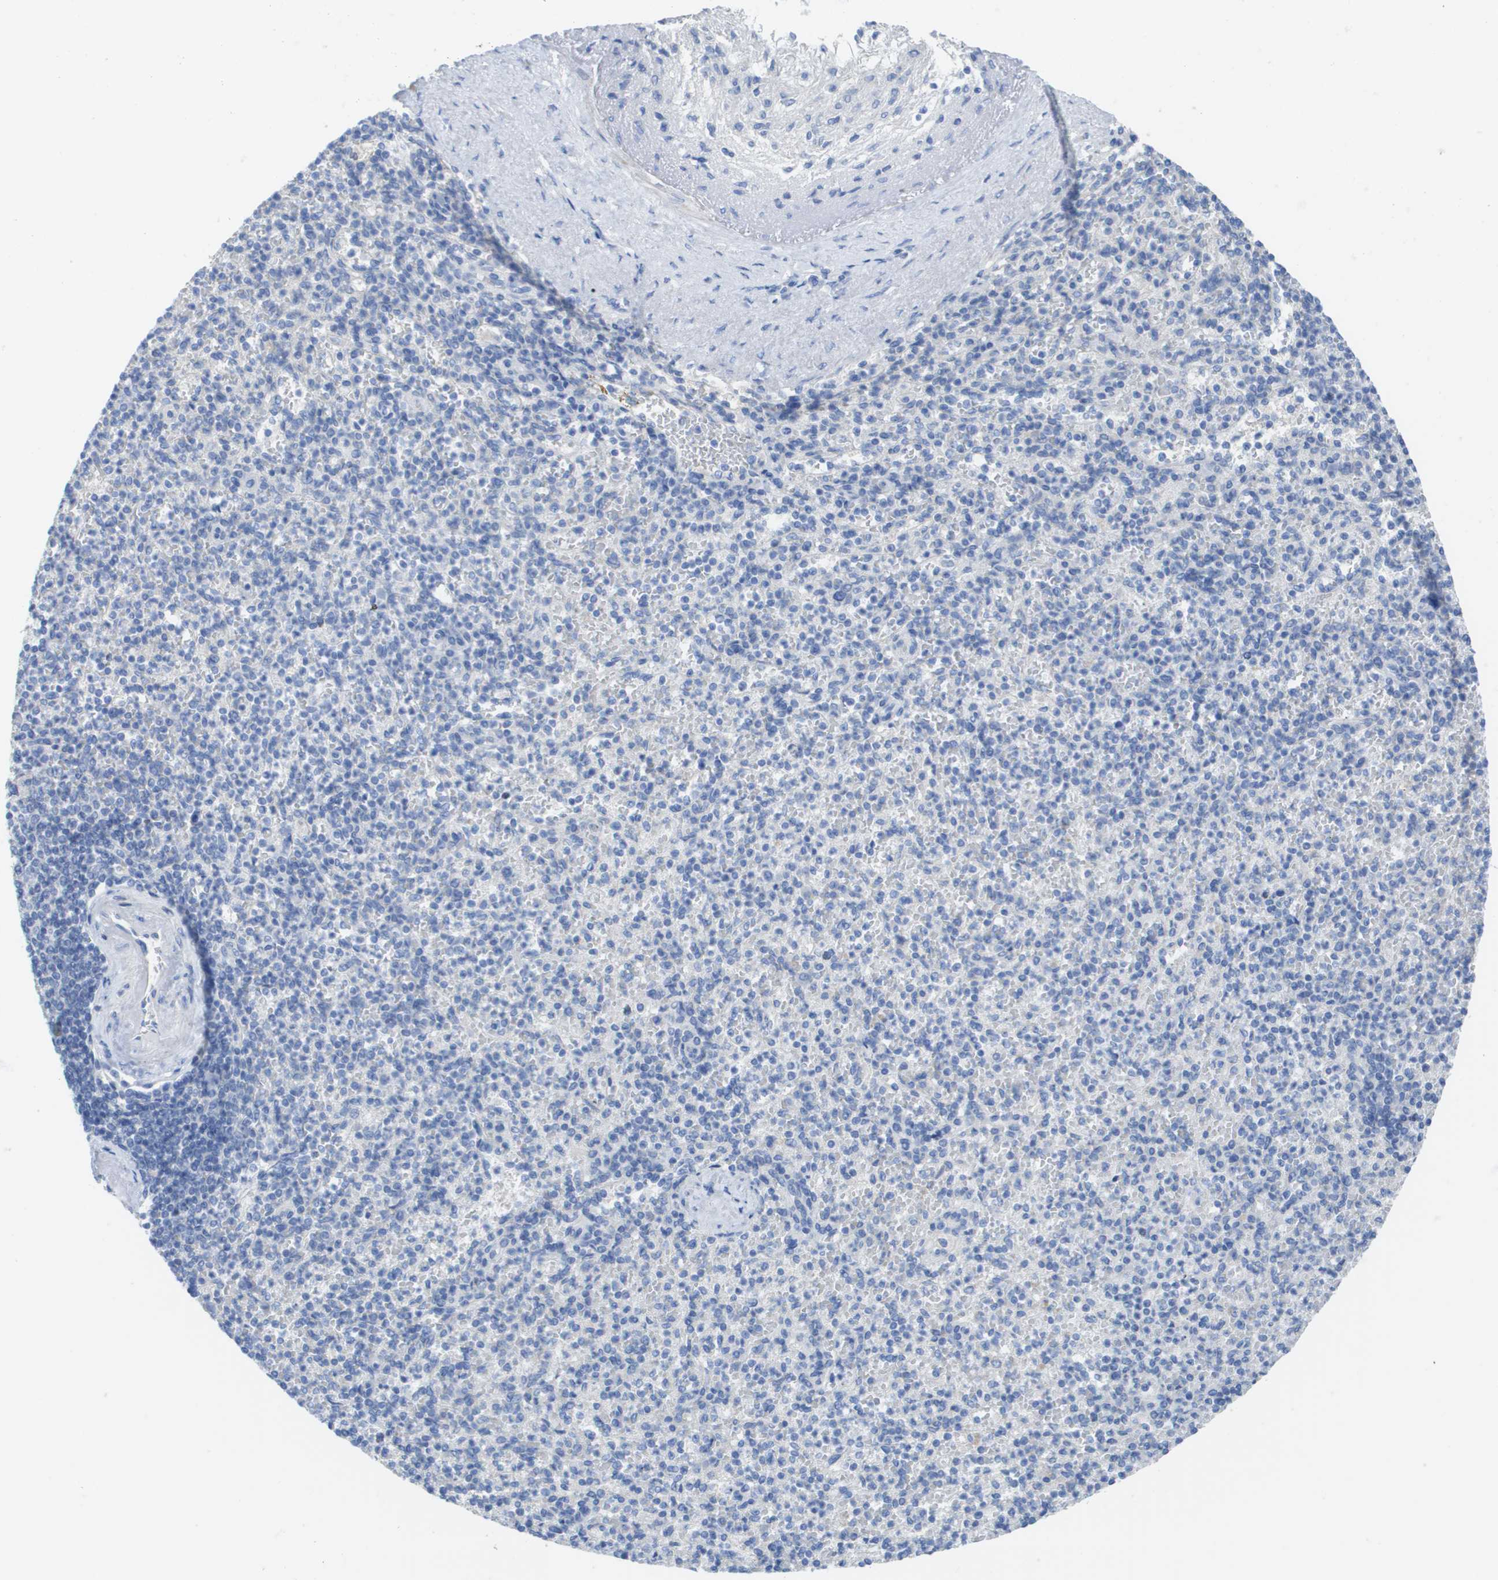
{"staining": {"intensity": "negative", "quantity": "none", "location": "none"}, "tissue": "spleen", "cell_type": "Cells in red pulp", "image_type": "normal", "snomed": [{"axis": "morphology", "description": "Normal tissue, NOS"}, {"axis": "topography", "description": "Spleen"}], "caption": "DAB immunohistochemical staining of normal human spleen demonstrates no significant positivity in cells in red pulp.", "gene": "MYL3", "patient": {"sex": "female", "age": 74}}